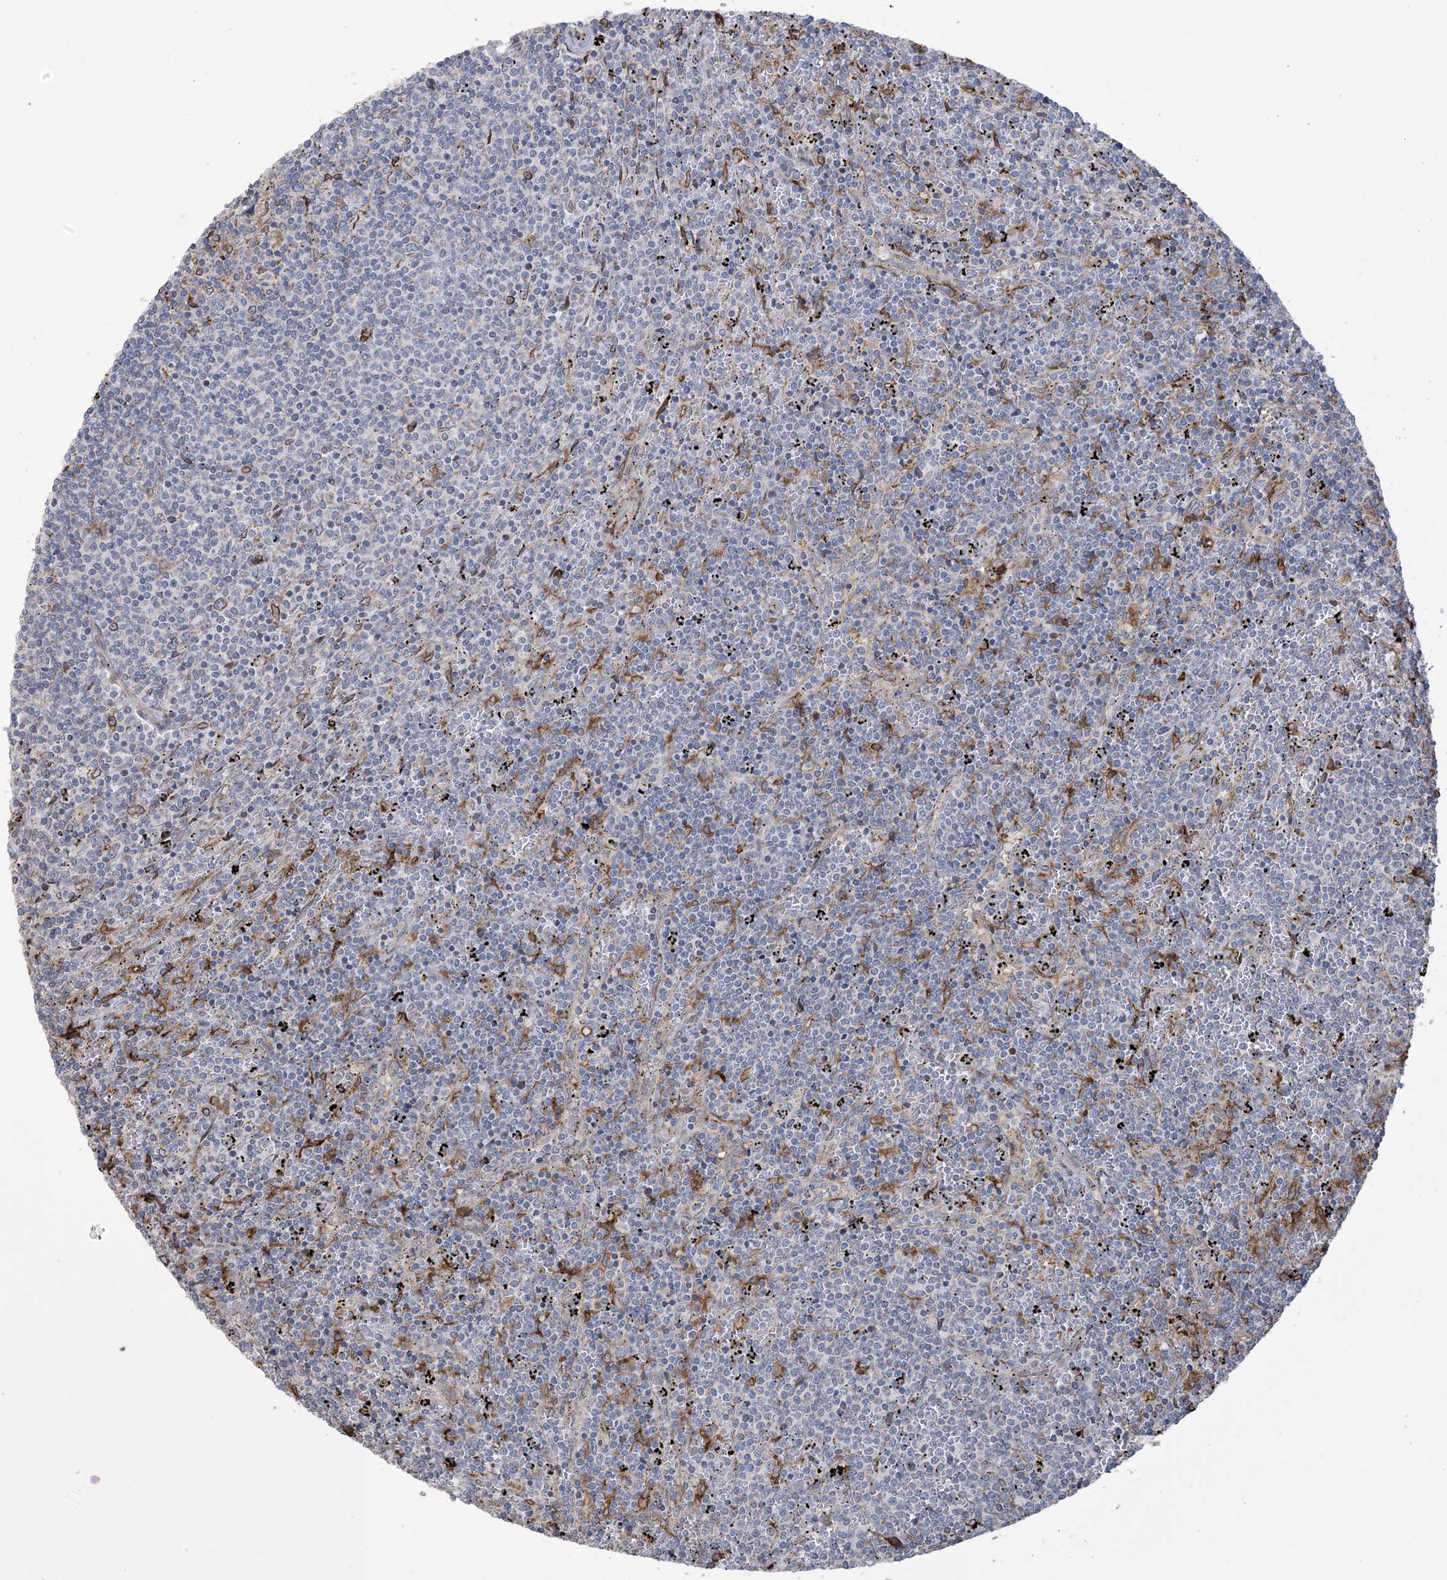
{"staining": {"intensity": "negative", "quantity": "none", "location": "none"}, "tissue": "lymphoma", "cell_type": "Tumor cells", "image_type": "cancer", "snomed": [{"axis": "morphology", "description": "Malignant lymphoma, non-Hodgkin's type, Low grade"}, {"axis": "topography", "description": "Spleen"}], "caption": "Micrograph shows no significant protein expression in tumor cells of lymphoma.", "gene": "SHANK1", "patient": {"sex": "female", "age": 50}}